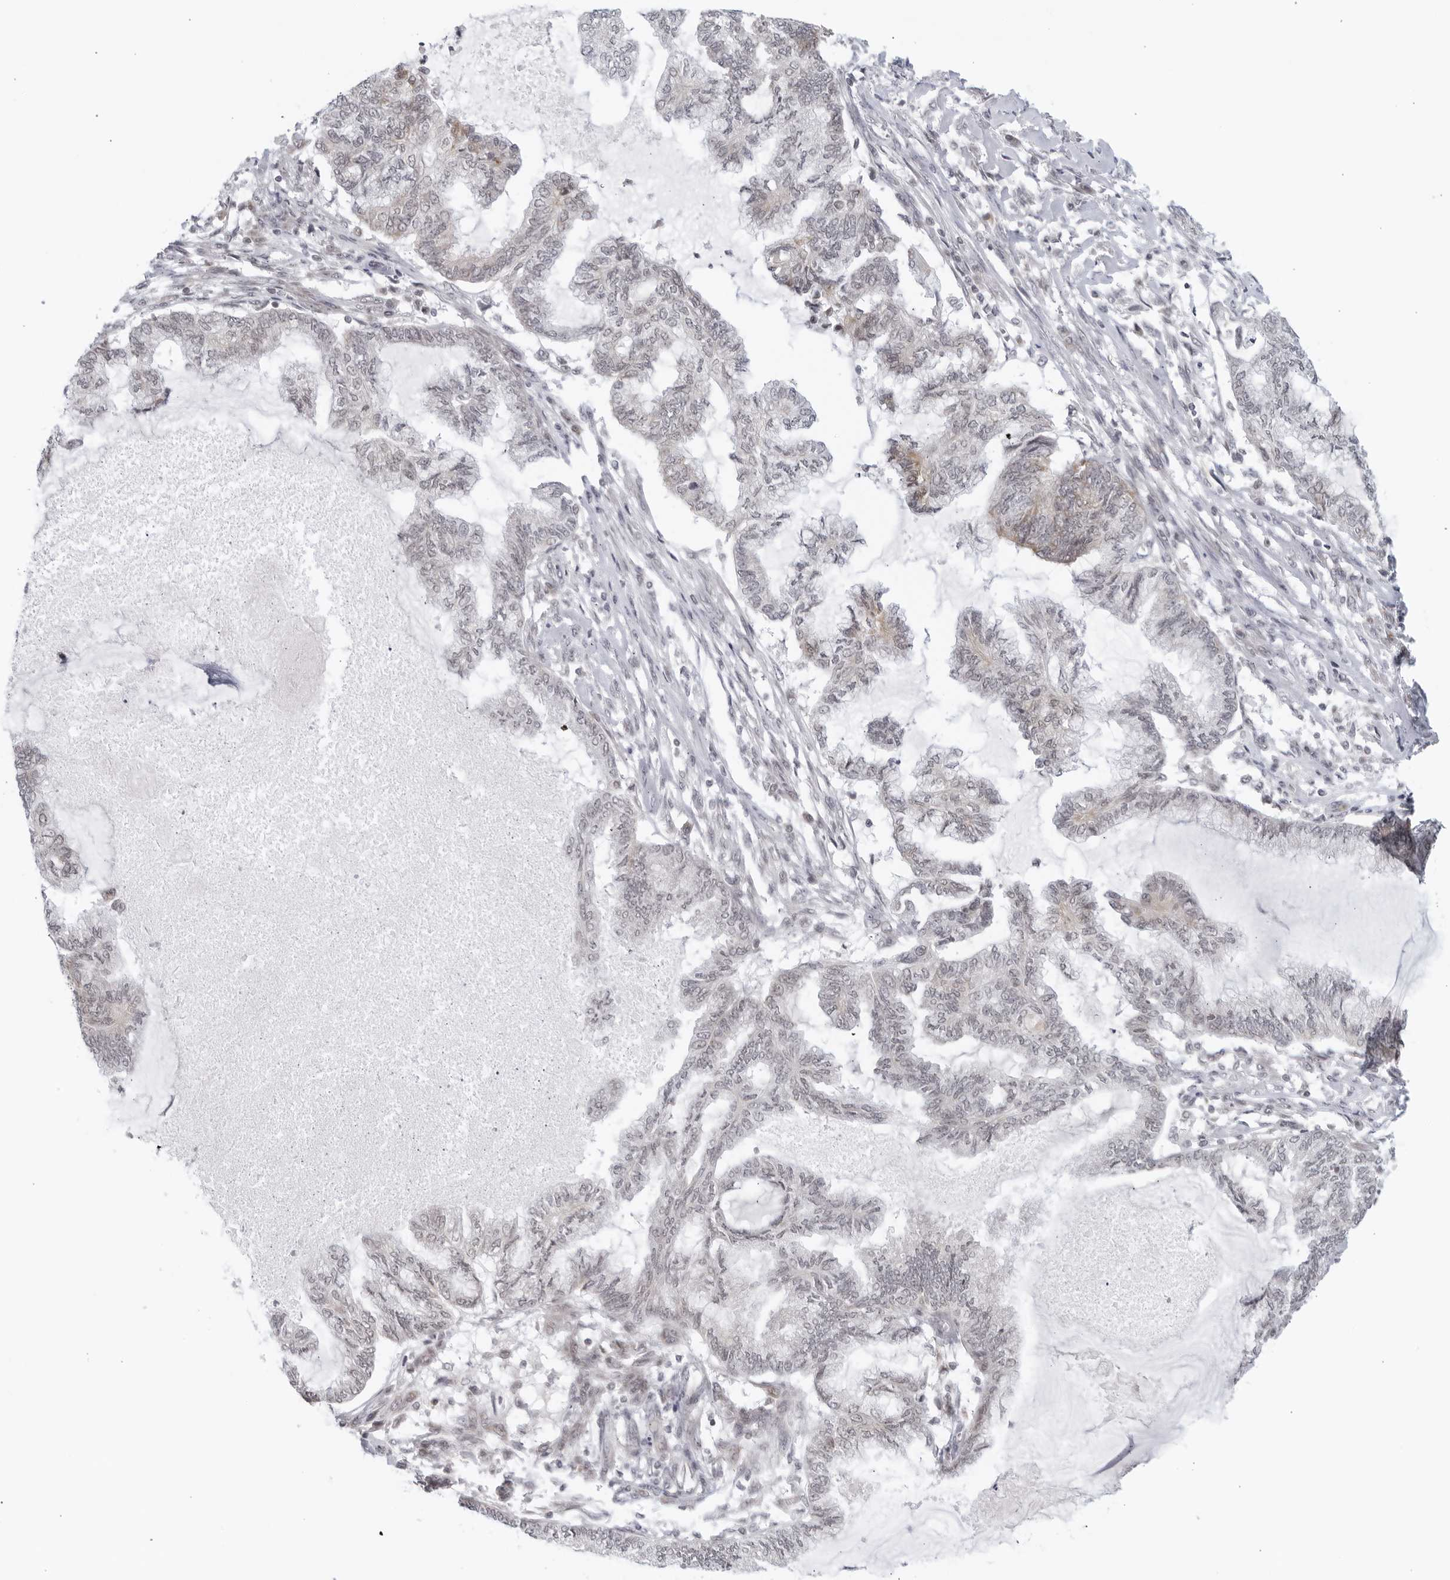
{"staining": {"intensity": "negative", "quantity": "none", "location": "none"}, "tissue": "endometrial cancer", "cell_type": "Tumor cells", "image_type": "cancer", "snomed": [{"axis": "morphology", "description": "Adenocarcinoma, NOS"}, {"axis": "topography", "description": "Endometrium"}], "caption": "Tumor cells are negative for protein expression in human adenocarcinoma (endometrial).", "gene": "RAB11FIP3", "patient": {"sex": "female", "age": 86}}